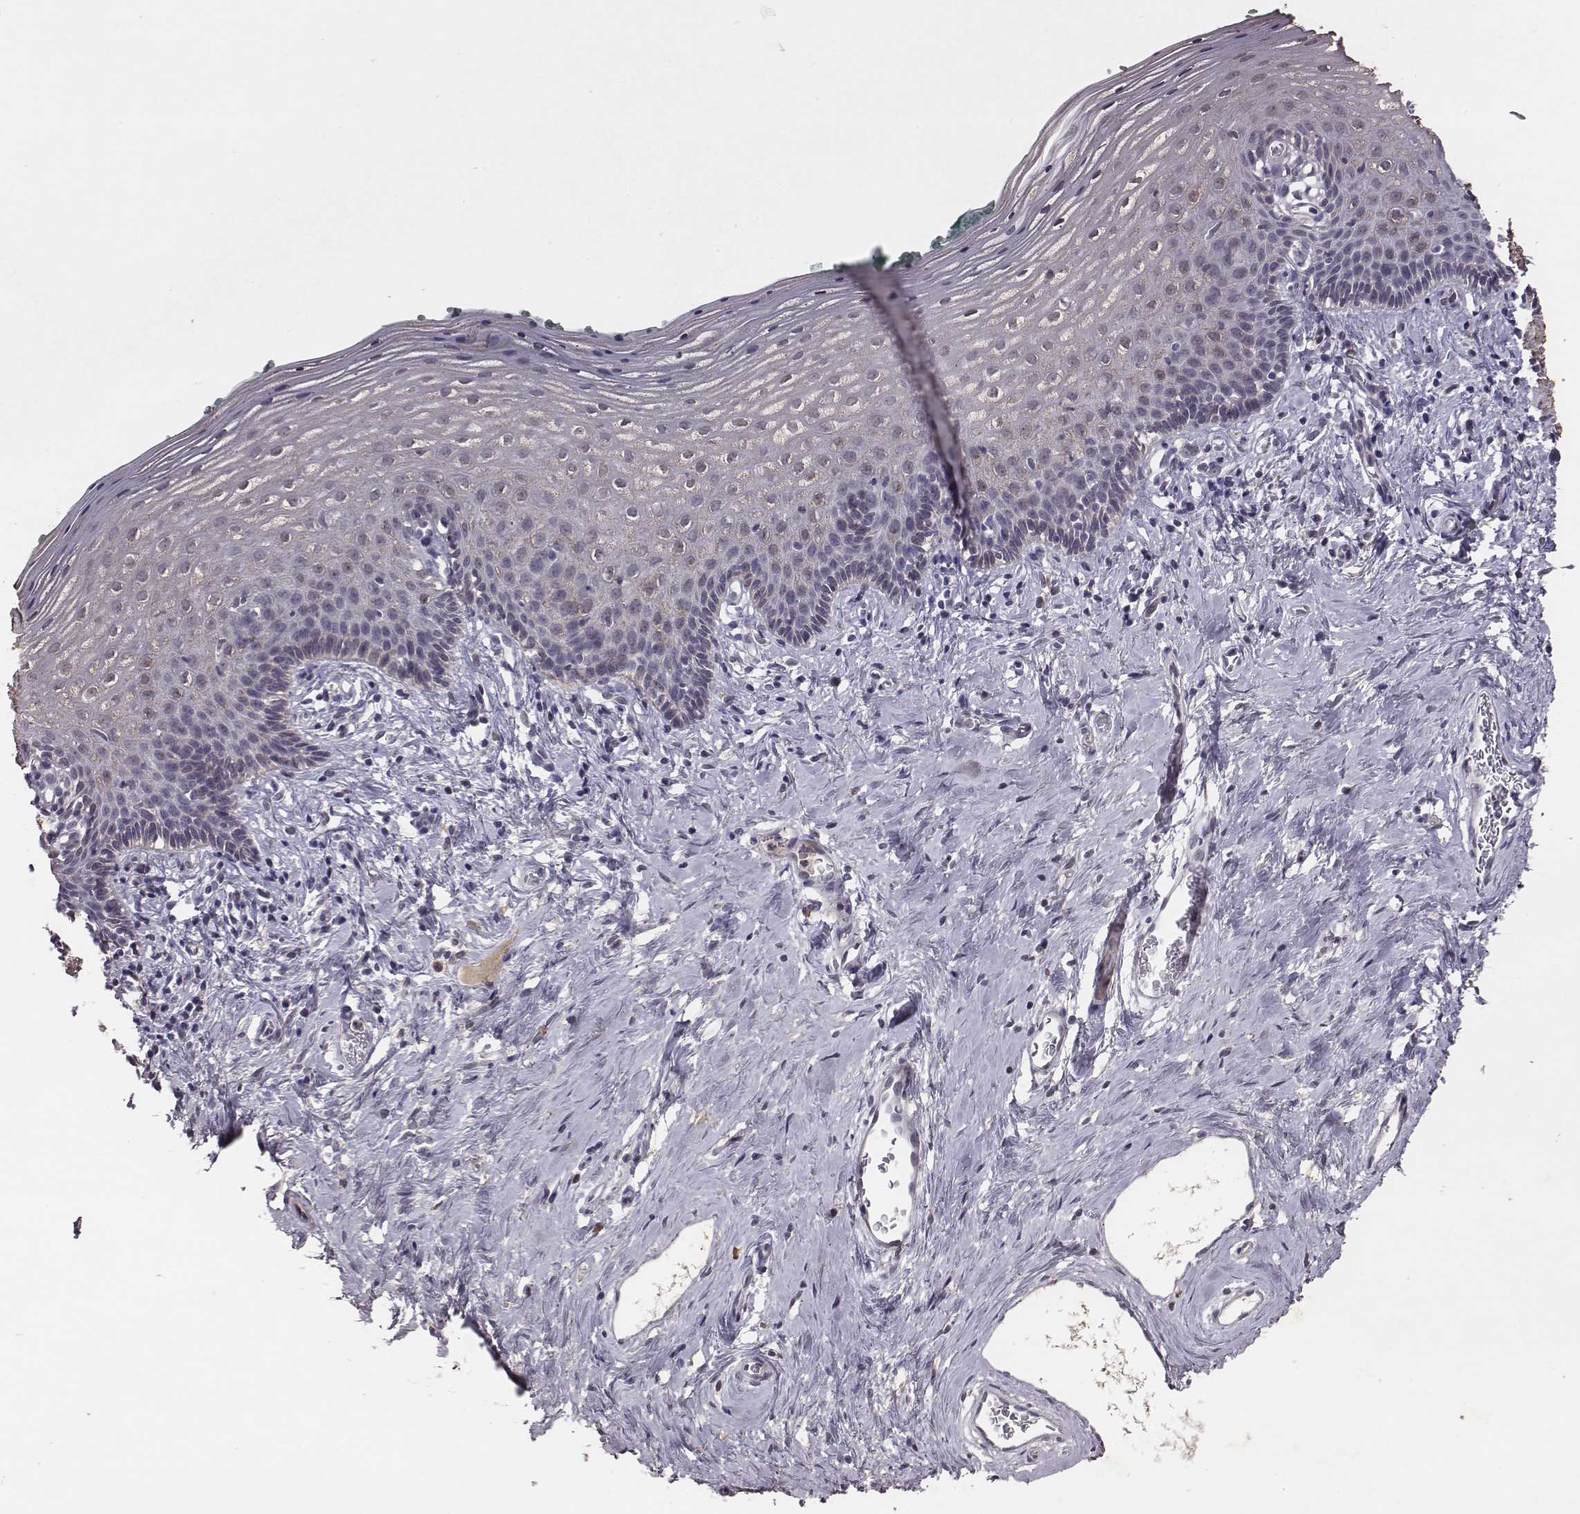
{"staining": {"intensity": "negative", "quantity": "none", "location": "none"}, "tissue": "vagina", "cell_type": "Squamous epithelial cells", "image_type": "normal", "snomed": [{"axis": "morphology", "description": "Normal tissue, NOS"}, {"axis": "topography", "description": "Vagina"}], "caption": "IHC image of unremarkable vagina: vagina stained with DAB (3,3'-diaminobenzidine) reveals no significant protein staining in squamous epithelial cells.", "gene": "SLC22A6", "patient": {"sex": "female", "age": 42}}